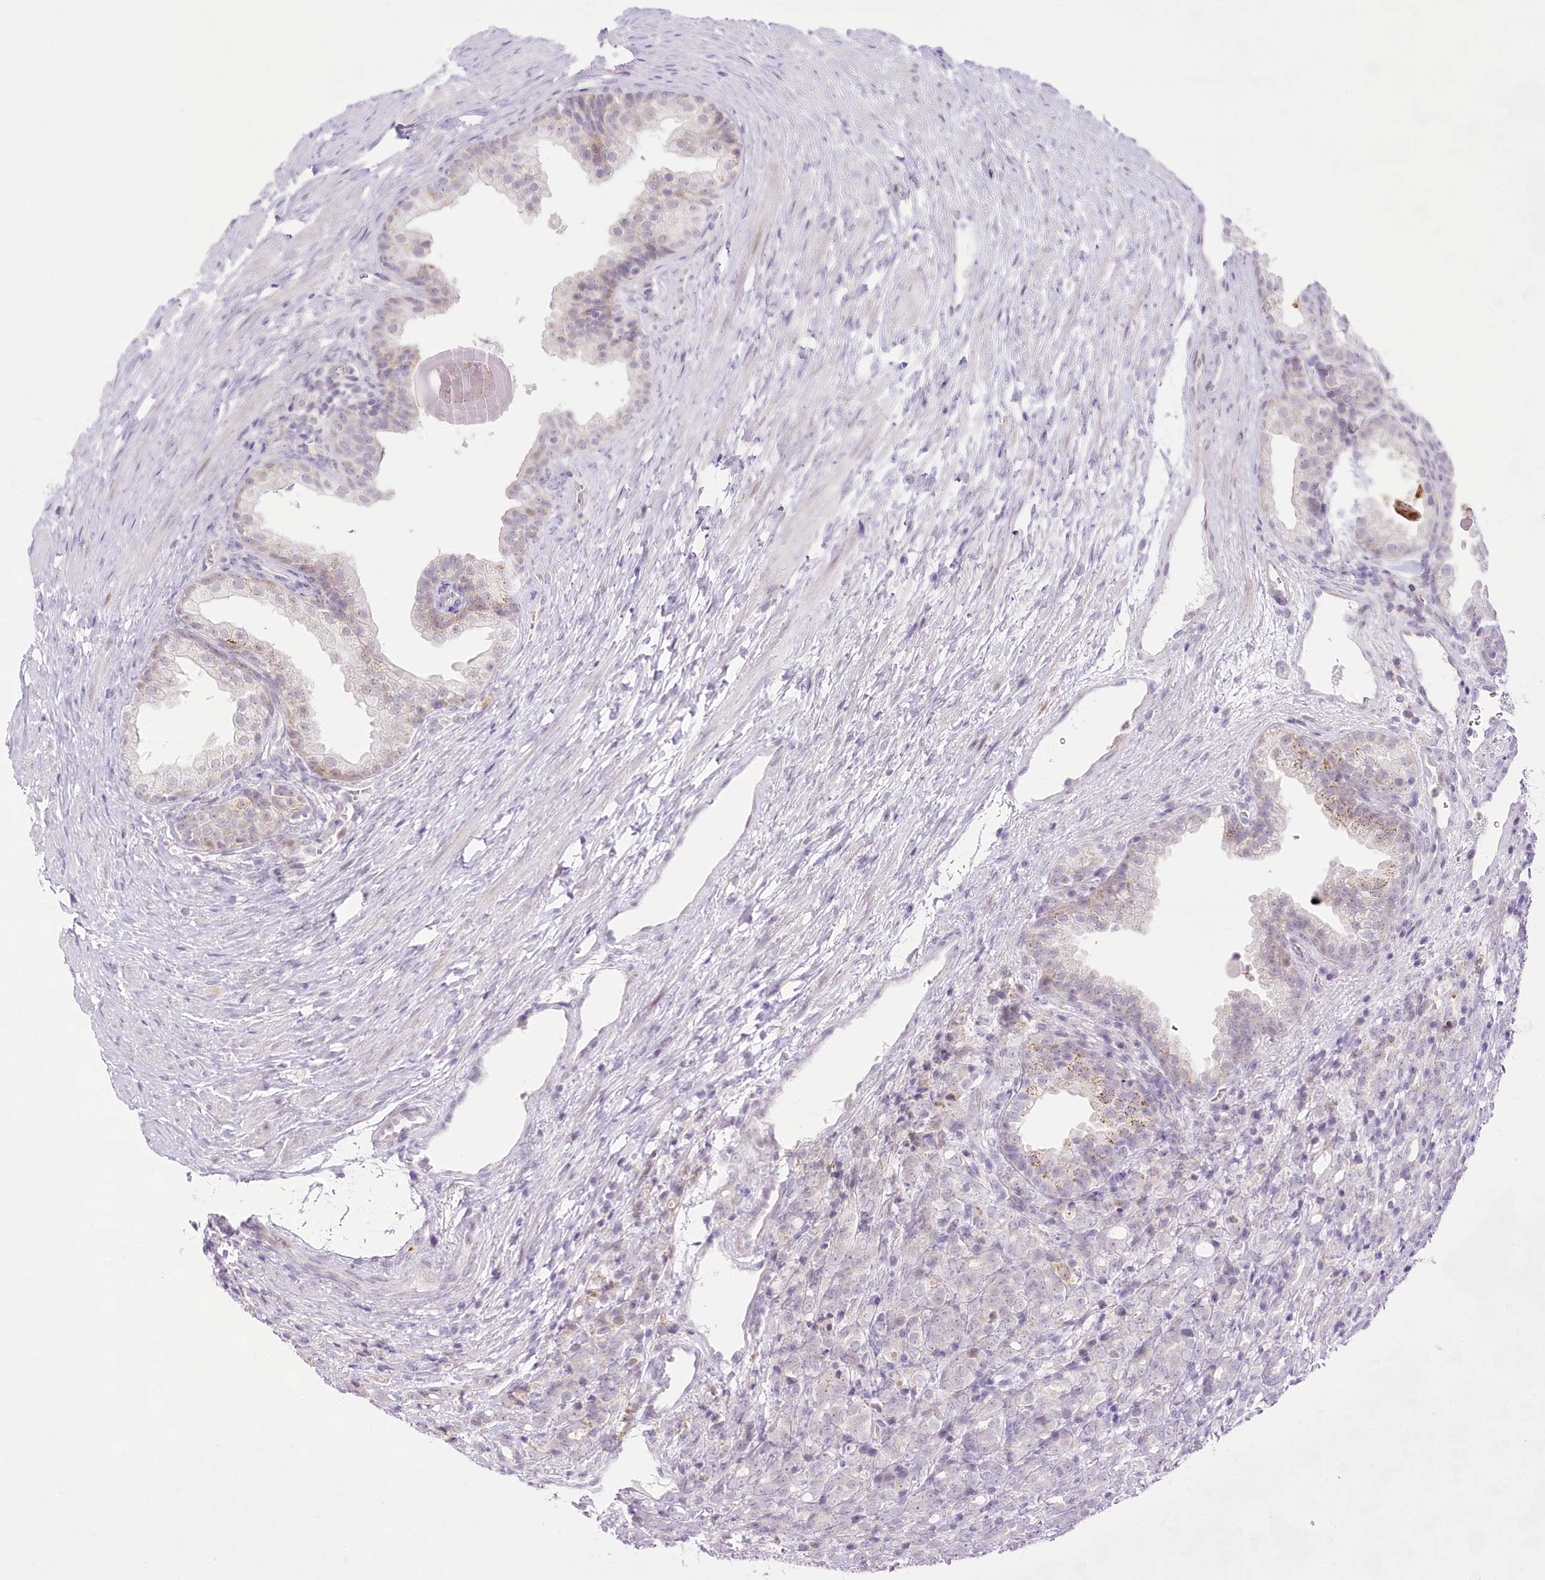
{"staining": {"intensity": "negative", "quantity": "none", "location": "none"}, "tissue": "prostate cancer", "cell_type": "Tumor cells", "image_type": "cancer", "snomed": [{"axis": "morphology", "description": "Adenocarcinoma, High grade"}, {"axis": "topography", "description": "Prostate"}], "caption": "Human prostate cancer stained for a protein using immunohistochemistry (IHC) shows no staining in tumor cells.", "gene": "CCDC30", "patient": {"sex": "male", "age": 62}}